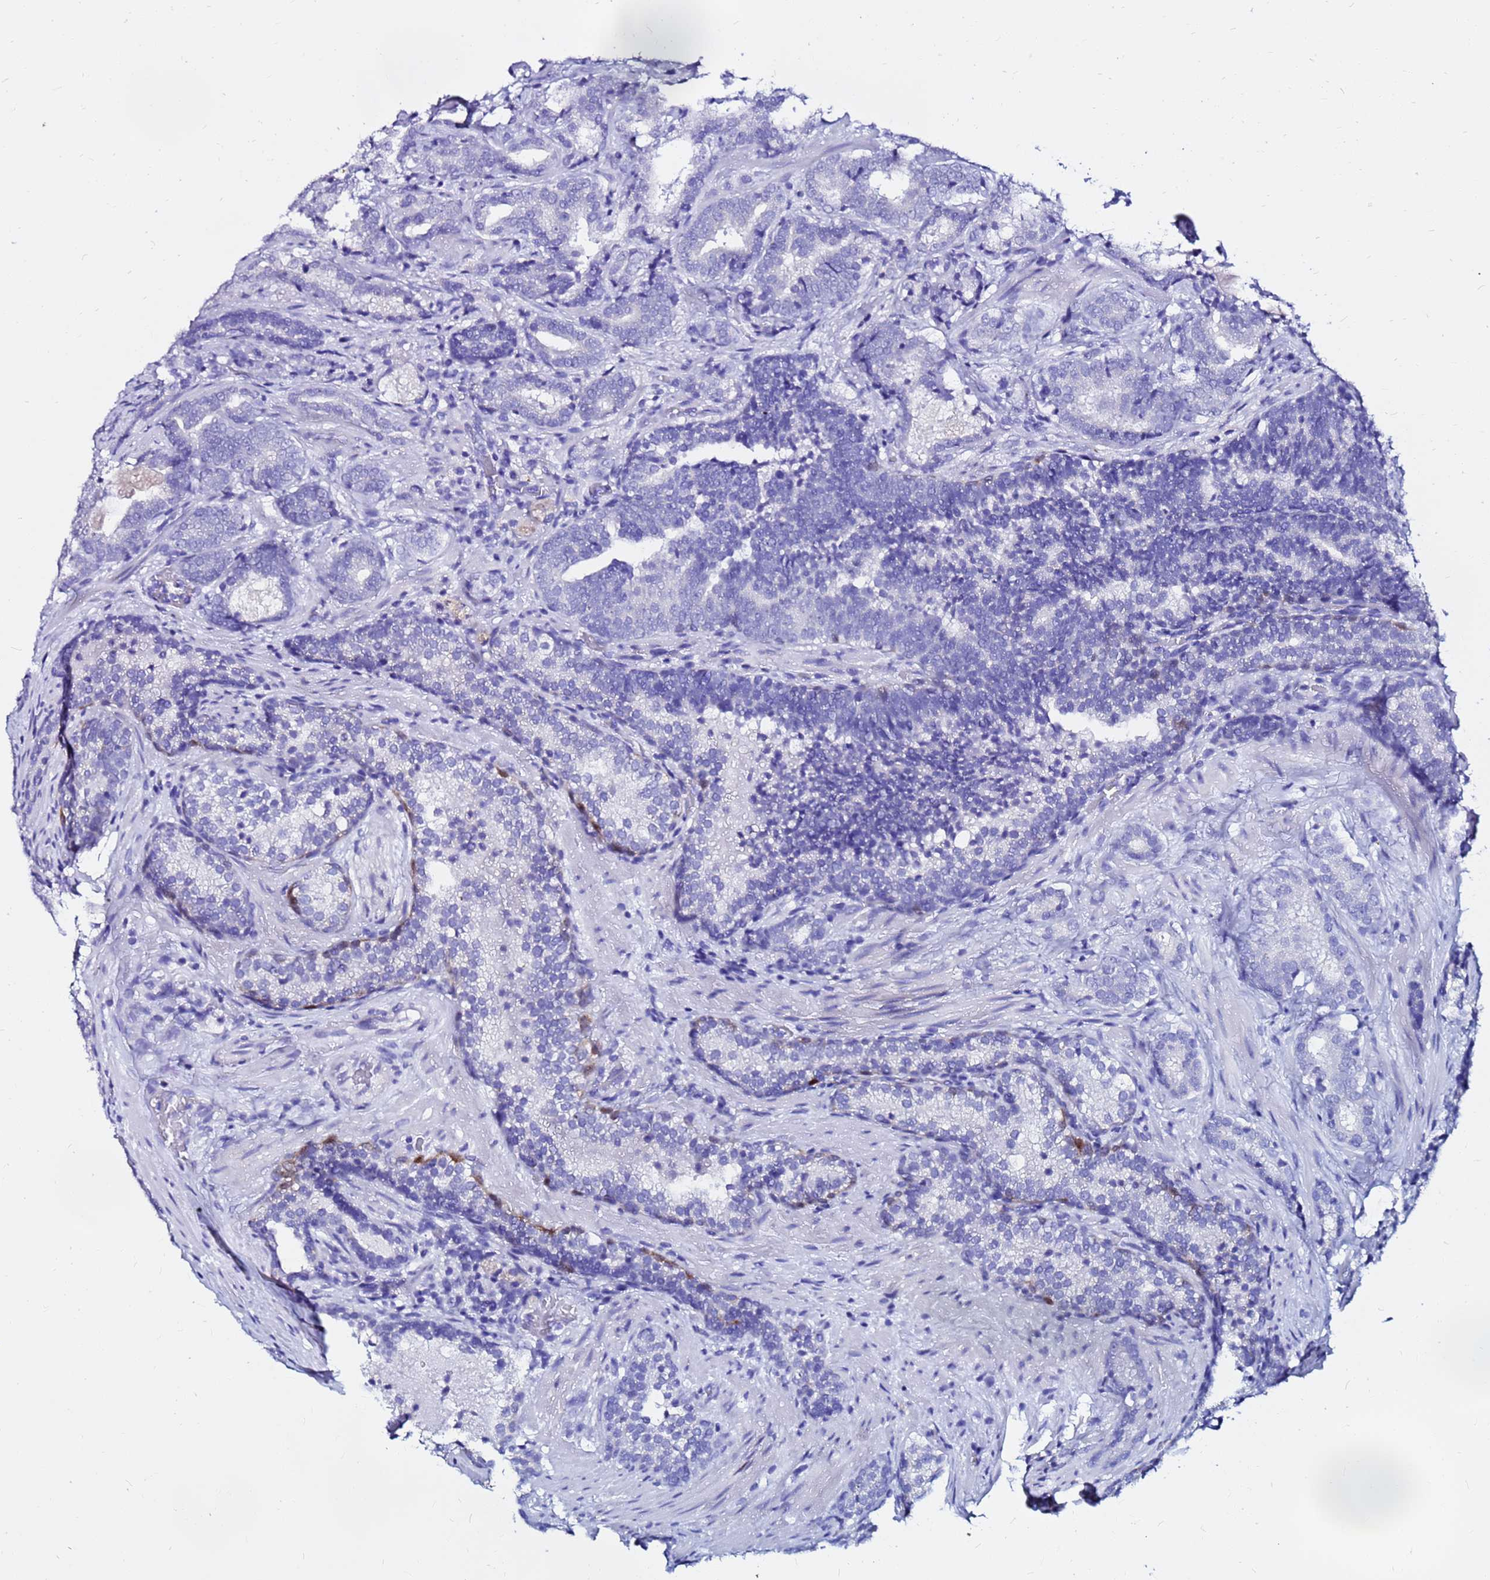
{"staining": {"intensity": "negative", "quantity": "none", "location": "none"}, "tissue": "prostate cancer", "cell_type": "Tumor cells", "image_type": "cancer", "snomed": [{"axis": "morphology", "description": "Adenocarcinoma, Low grade"}, {"axis": "topography", "description": "Prostate"}], "caption": "Human prostate adenocarcinoma (low-grade) stained for a protein using immunohistochemistry (IHC) exhibits no positivity in tumor cells.", "gene": "PPP1R14C", "patient": {"sex": "male", "age": 58}}